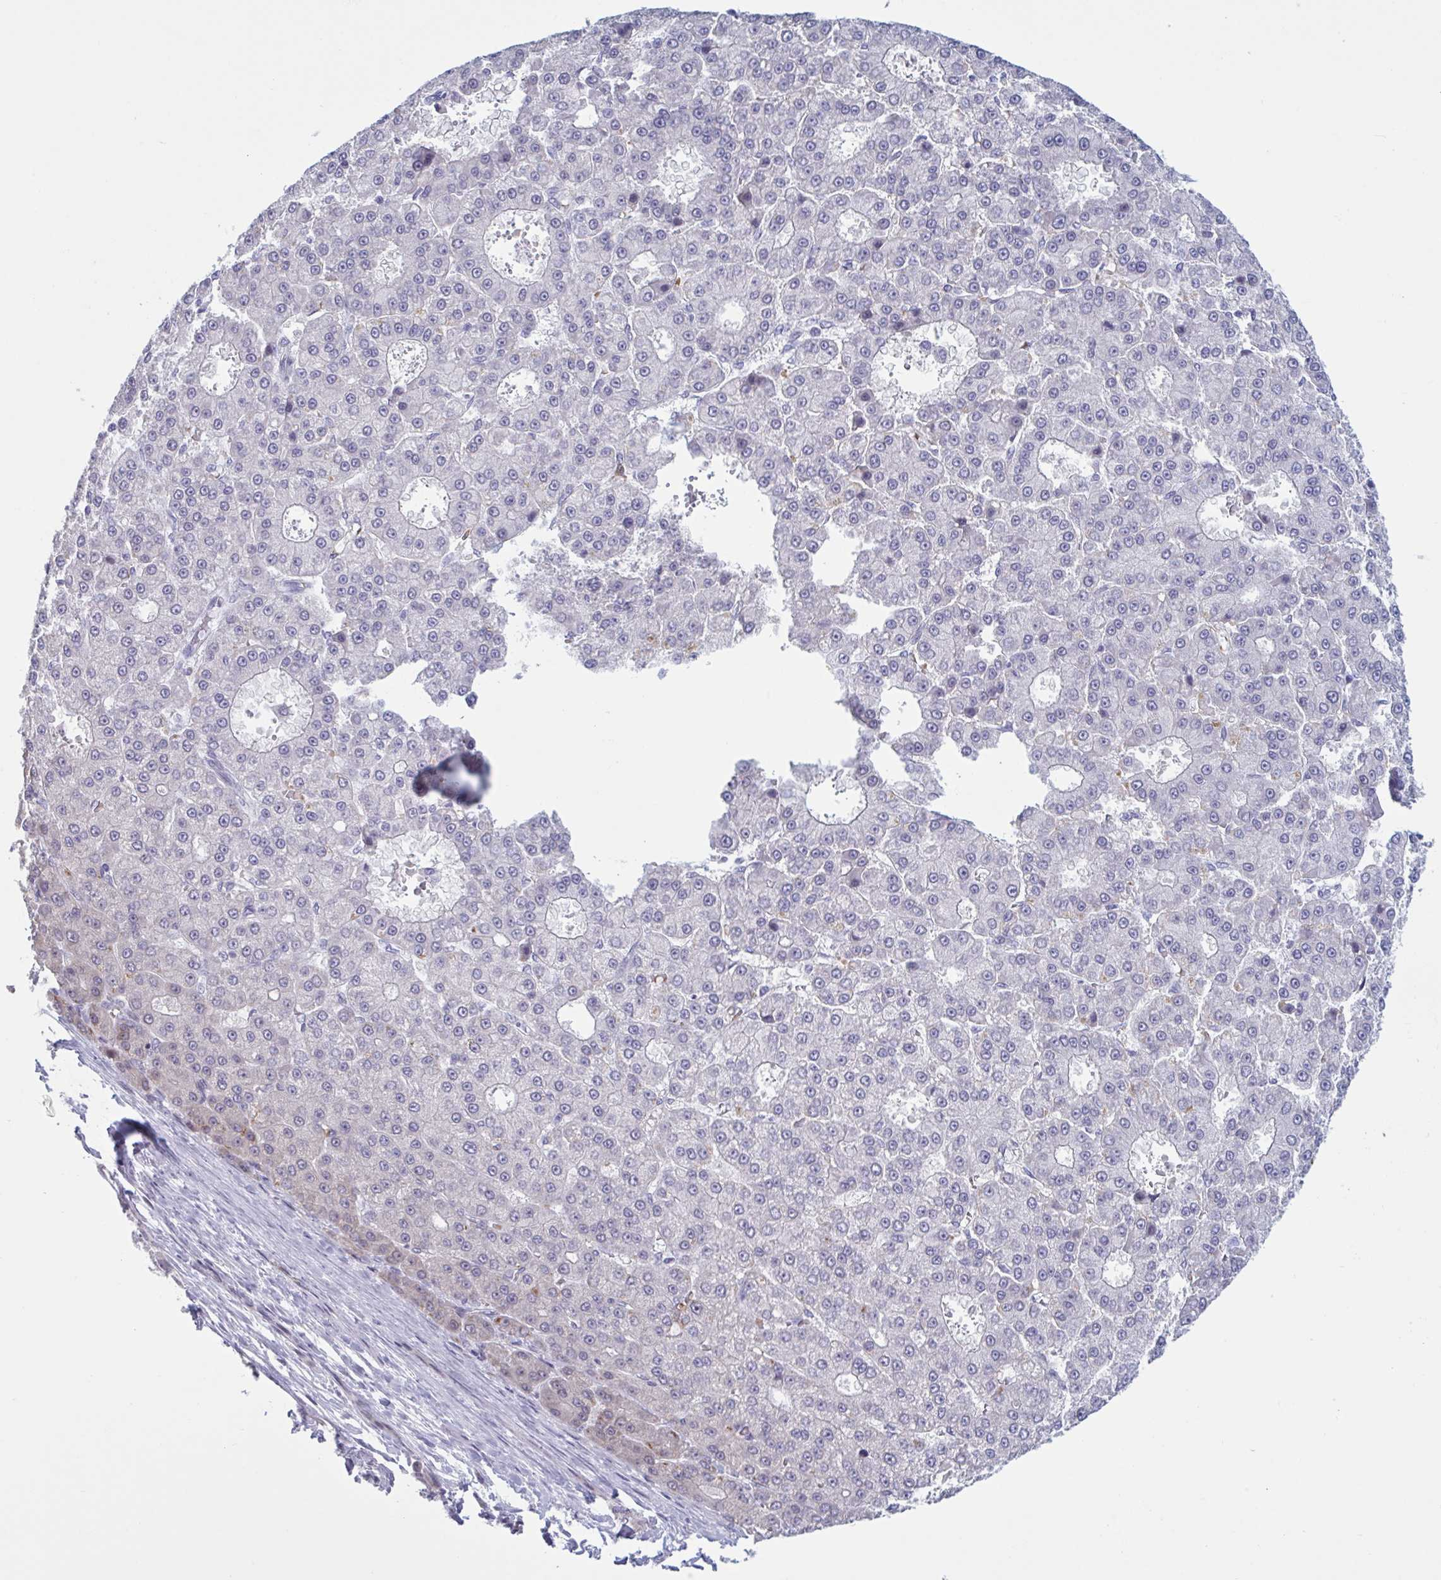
{"staining": {"intensity": "negative", "quantity": "none", "location": "none"}, "tissue": "liver cancer", "cell_type": "Tumor cells", "image_type": "cancer", "snomed": [{"axis": "morphology", "description": "Carcinoma, Hepatocellular, NOS"}, {"axis": "topography", "description": "Liver"}], "caption": "This is a image of immunohistochemistry staining of liver hepatocellular carcinoma, which shows no expression in tumor cells.", "gene": "HSD11B2", "patient": {"sex": "male", "age": 70}}